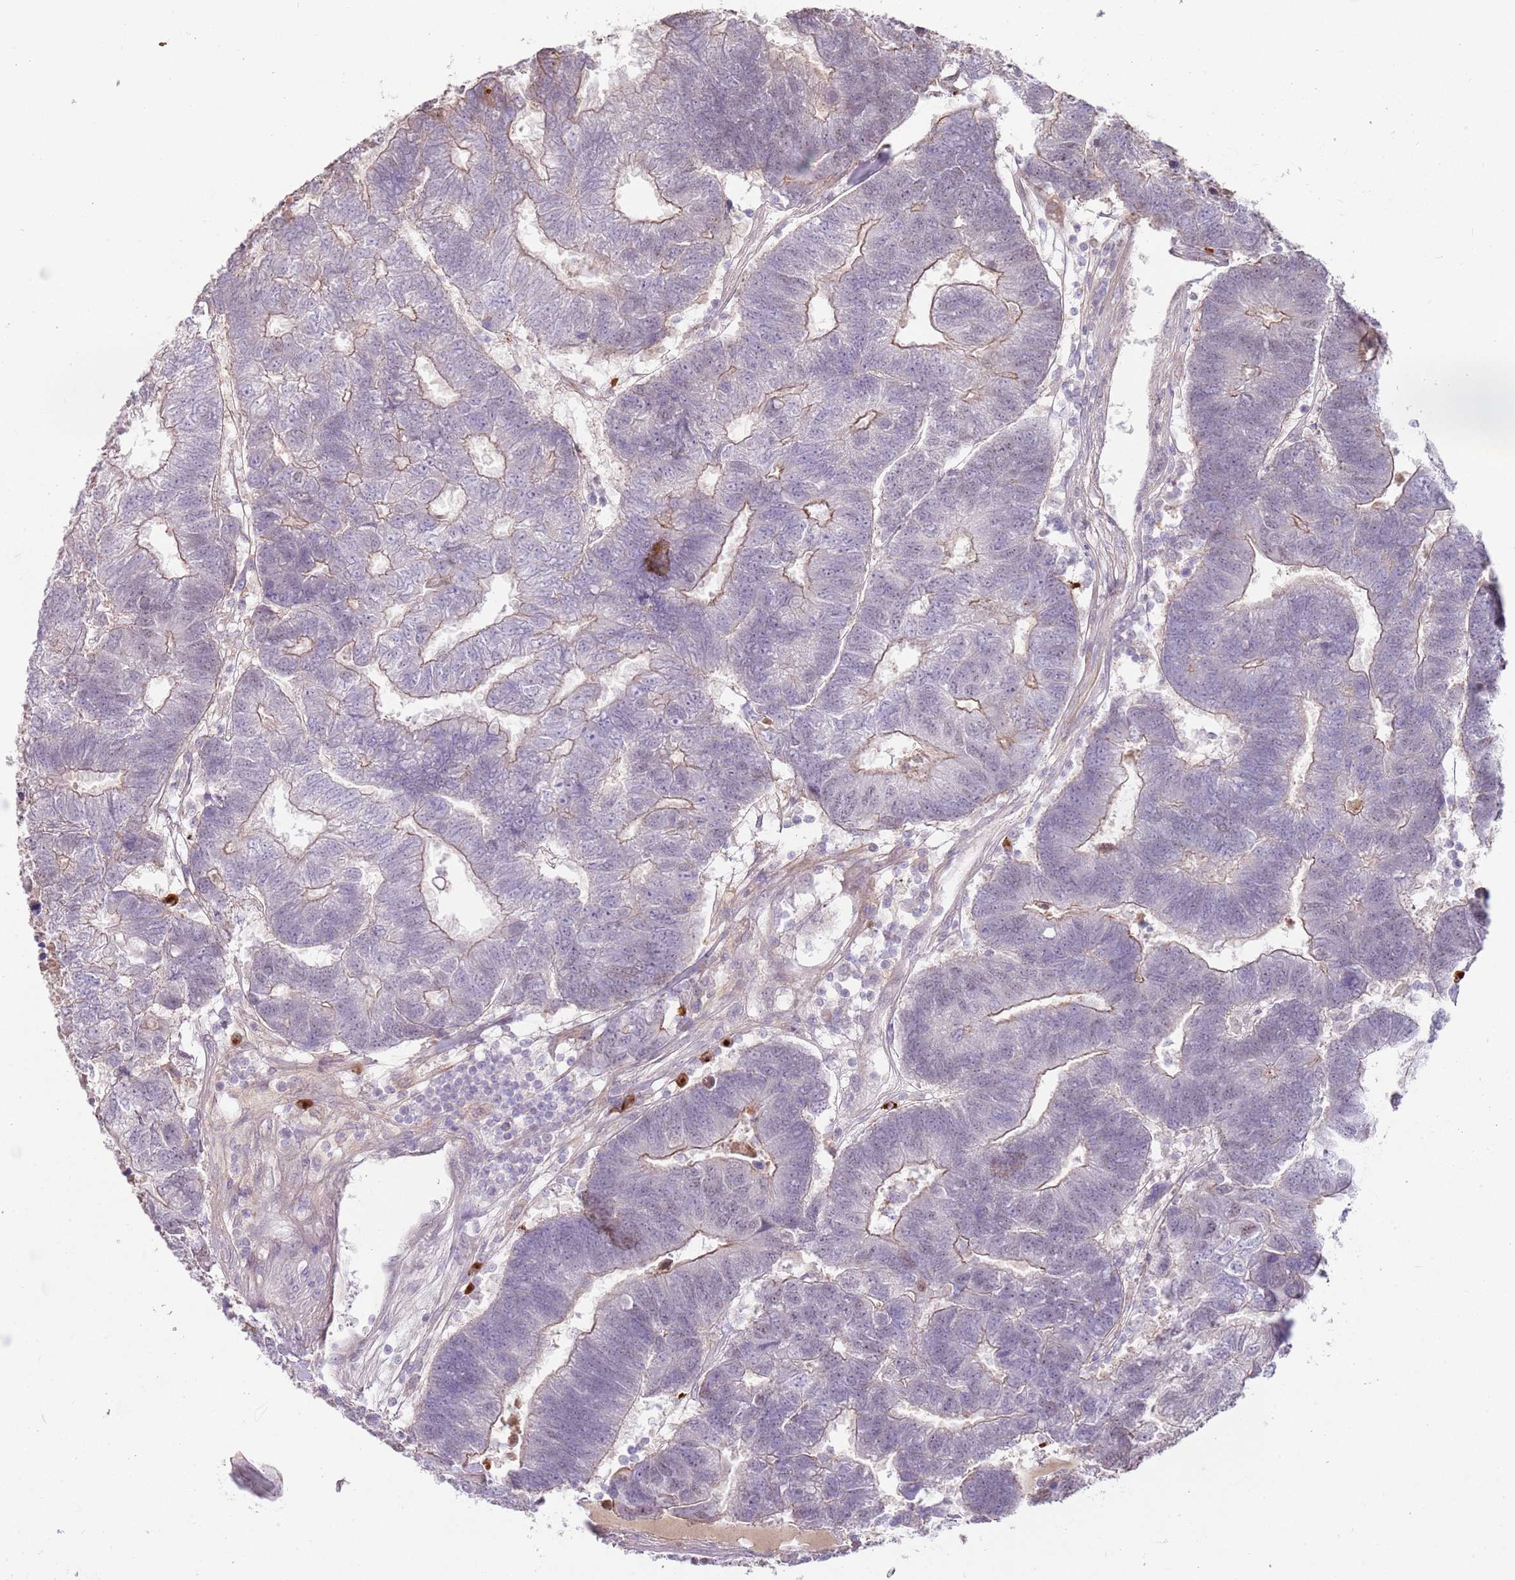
{"staining": {"intensity": "weak", "quantity": "25%-75%", "location": "cytoplasmic/membranous"}, "tissue": "colorectal cancer", "cell_type": "Tumor cells", "image_type": "cancer", "snomed": [{"axis": "morphology", "description": "Adenocarcinoma, NOS"}, {"axis": "topography", "description": "Colon"}], "caption": "A brown stain highlights weak cytoplasmic/membranous positivity of a protein in colorectal cancer (adenocarcinoma) tumor cells.", "gene": "MCUB", "patient": {"sex": "female", "age": 48}}